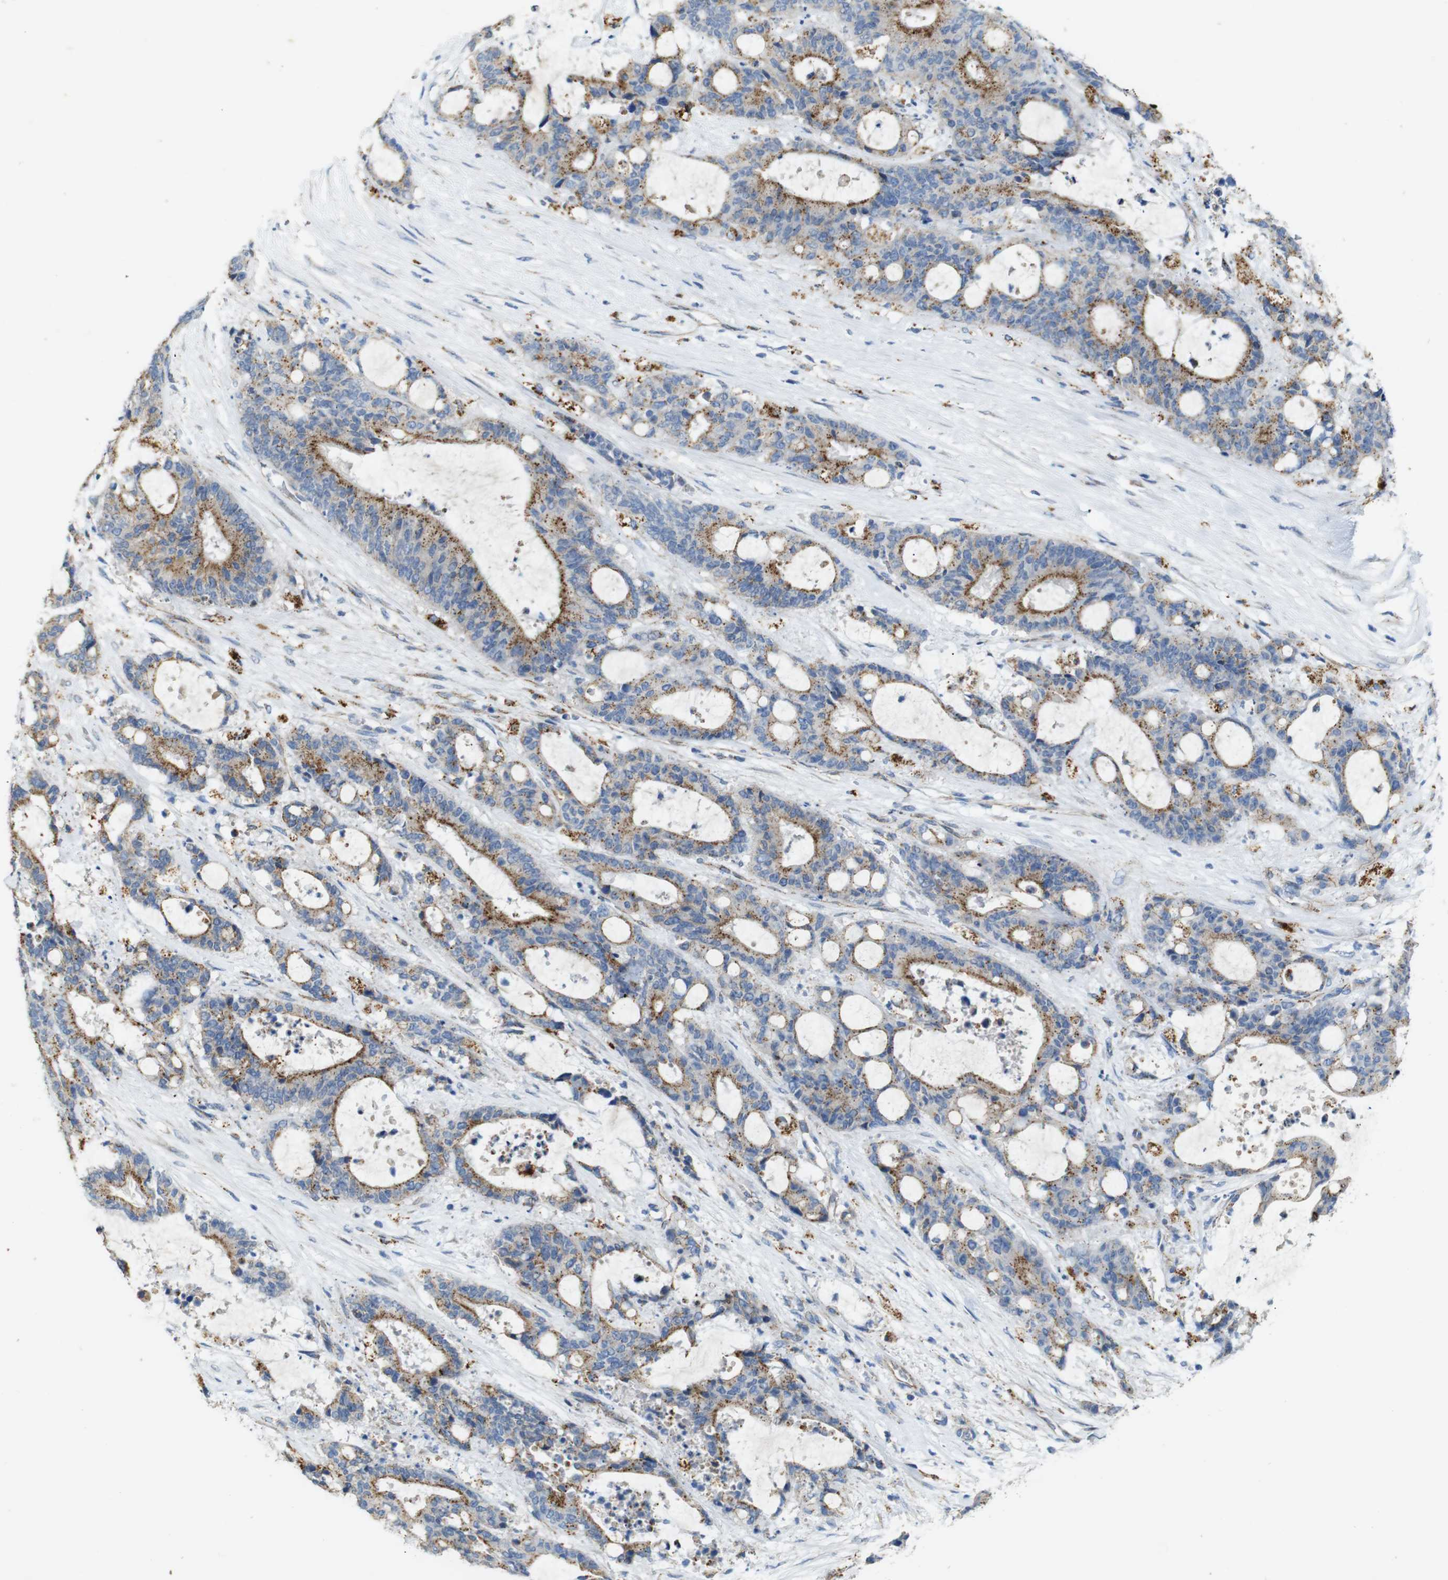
{"staining": {"intensity": "moderate", "quantity": ">75%", "location": "cytoplasmic/membranous"}, "tissue": "liver cancer", "cell_type": "Tumor cells", "image_type": "cancer", "snomed": [{"axis": "morphology", "description": "Normal tissue, NOS"}, {"axis": "morphology", "description": "Cholangiocarcinoma"}, {"axis": "topography", "description": "Liver"}, {"axis": "topography", "description": "Peripheral nerve tissue"}], "caption": "IHC staining of cholangiocarcinoma (liver), which displays medium levels of moderate cytoplasmic/membranous expression in about >75% of tumor cells indicating moderate cytoplasmic/membranous protein expression. The staining was performed using DAB (brown) for protein detection and nuclei were counterstained in hematoxylin (blue).", "gene": "NHLRC3", "patient": {"sex": "female", "age": 73}}